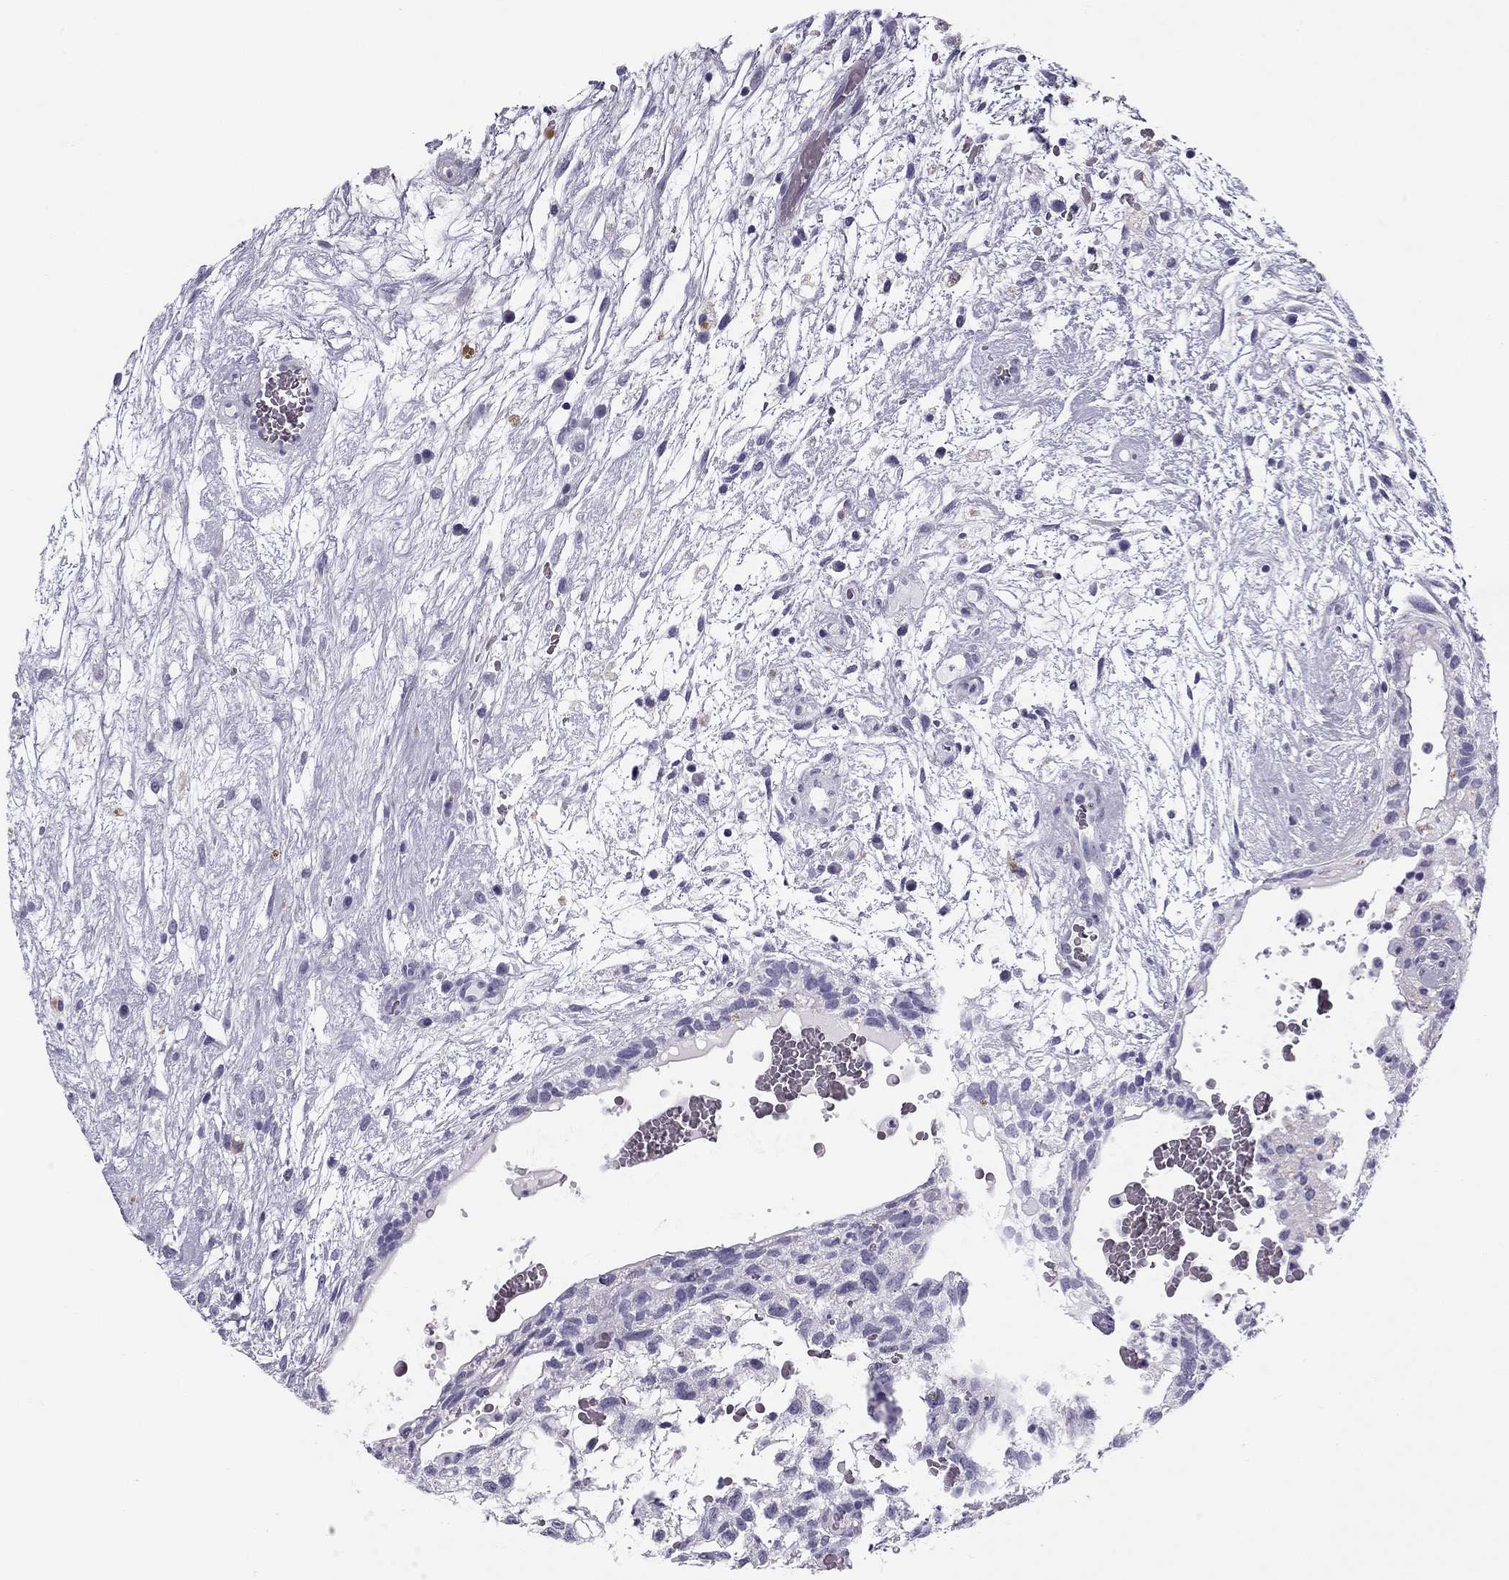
{"staining": {"intensity": "negative", "quantity": "none", "location": "none"}, "tissue": "testis cancer", "cell_type": "Tumor cells", "image_type": "cancer", "snomed": [{"axis": "morphology", "description": "Normal tissue, NOS"}, {"axis": "morphology", "description": "Carcinoma, Embryonal, NOS"}, {"axis": "topography", "description": "Testis"}], "caption": "This micrograph is of testis cancer (embryonal carcinoma) stained with IHC to label a protein in brown with the nuclei are counter-stained blue. There is no staining in tumor cells.", "gene": "MC5R", "patient": {"sex": "male", "age": 32}}